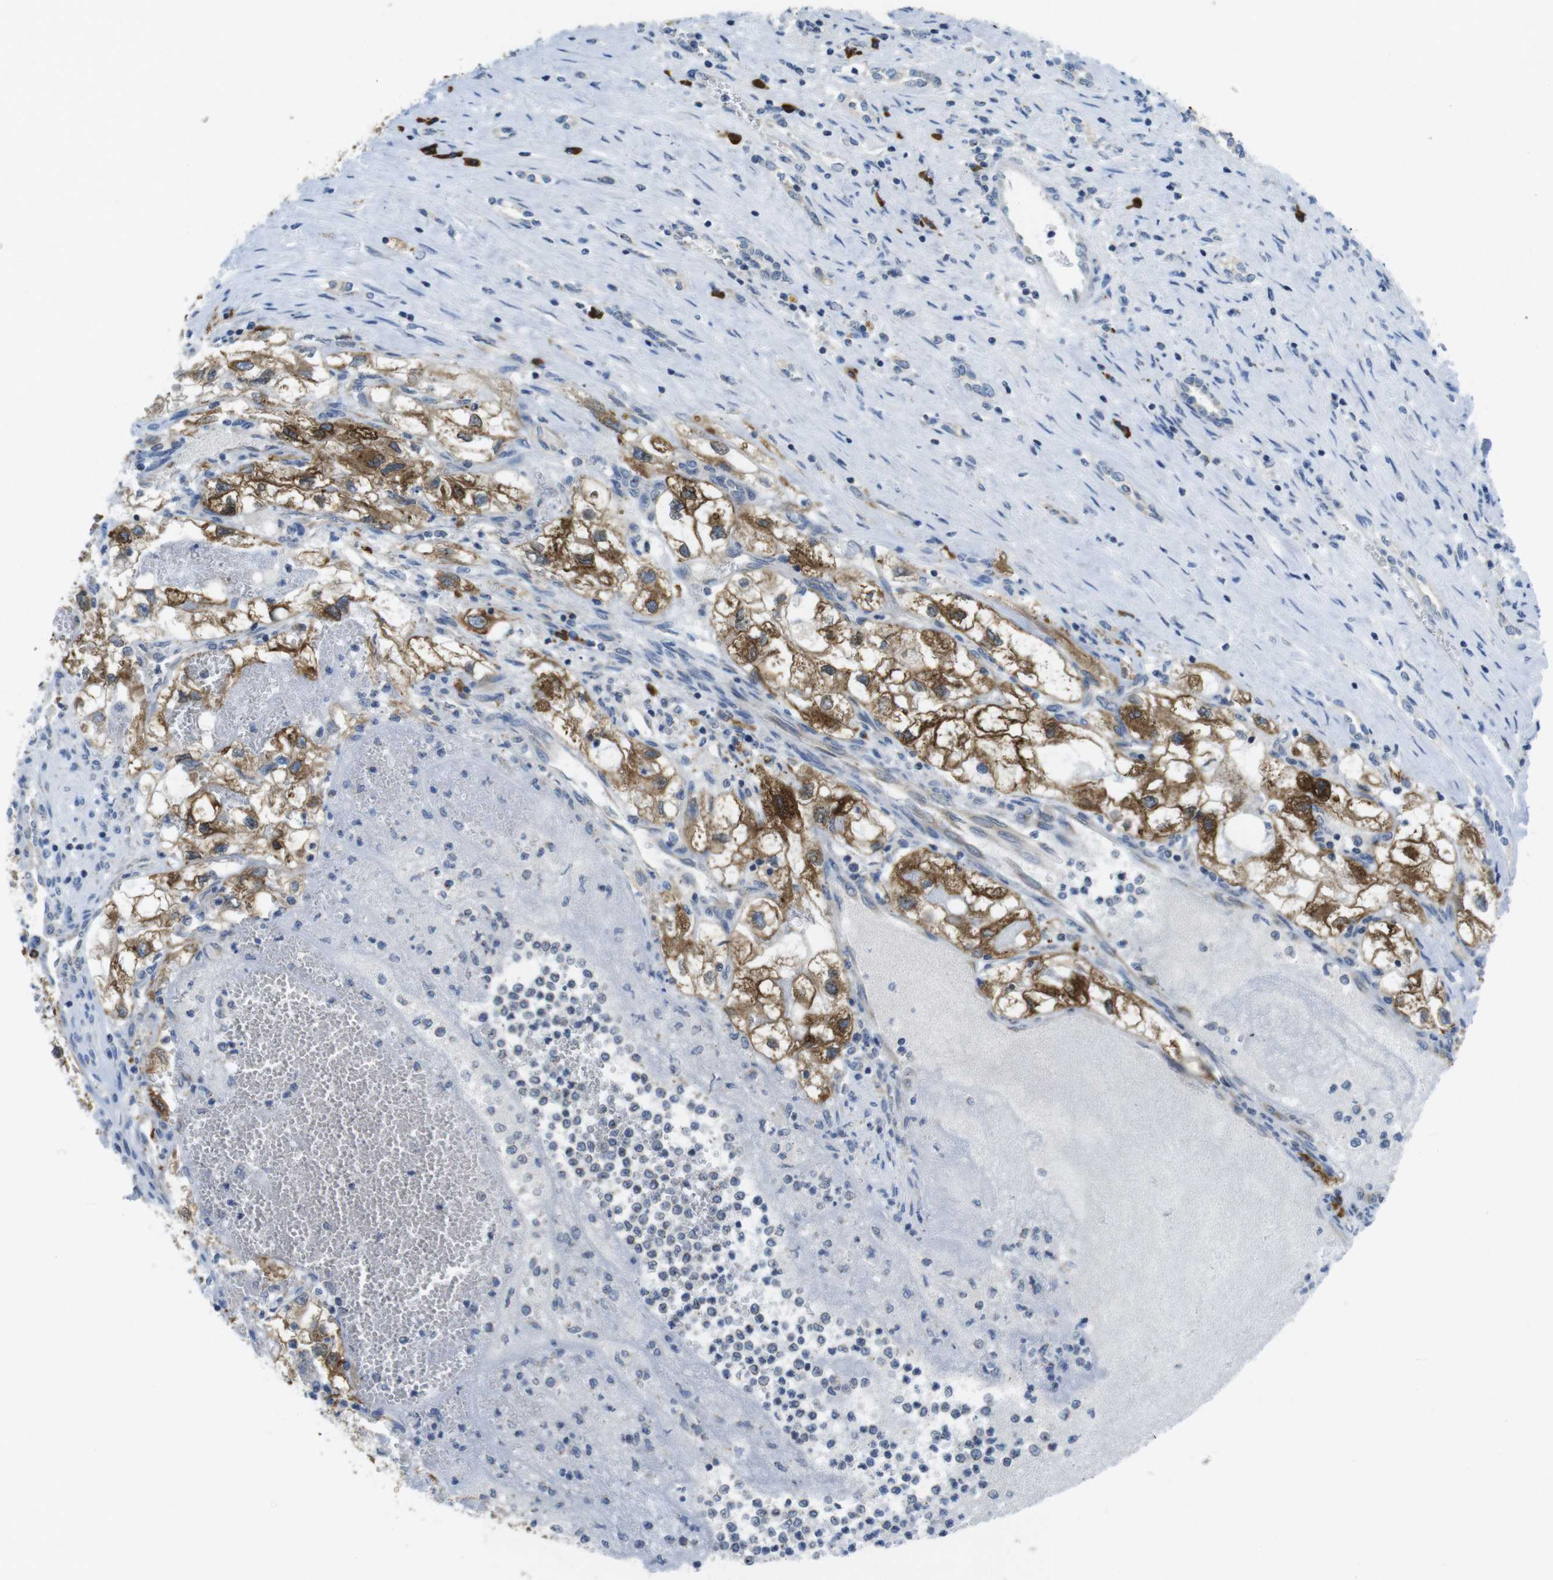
{"staining": {"intensity": "strong", "quantity": ">75%", "location": "cytoplasmic/membranous"}, "tissue": "renal cancer", "cell_type": "Tumor cells", "image_type": "cancer", "snomed": [{"axis": "morphology", "description": "Adenocarcinoma, NOS"}, {"axis": "topography", "description": "Kidney"}], "caption": "The micrograph displays staining of renal cancer, revealing strong cytoplasmic/membranous protein positivity (brown color) within tumor cells.", "gene": "CLPTM1L", "patient": {"sex": "female", "age": 70}}